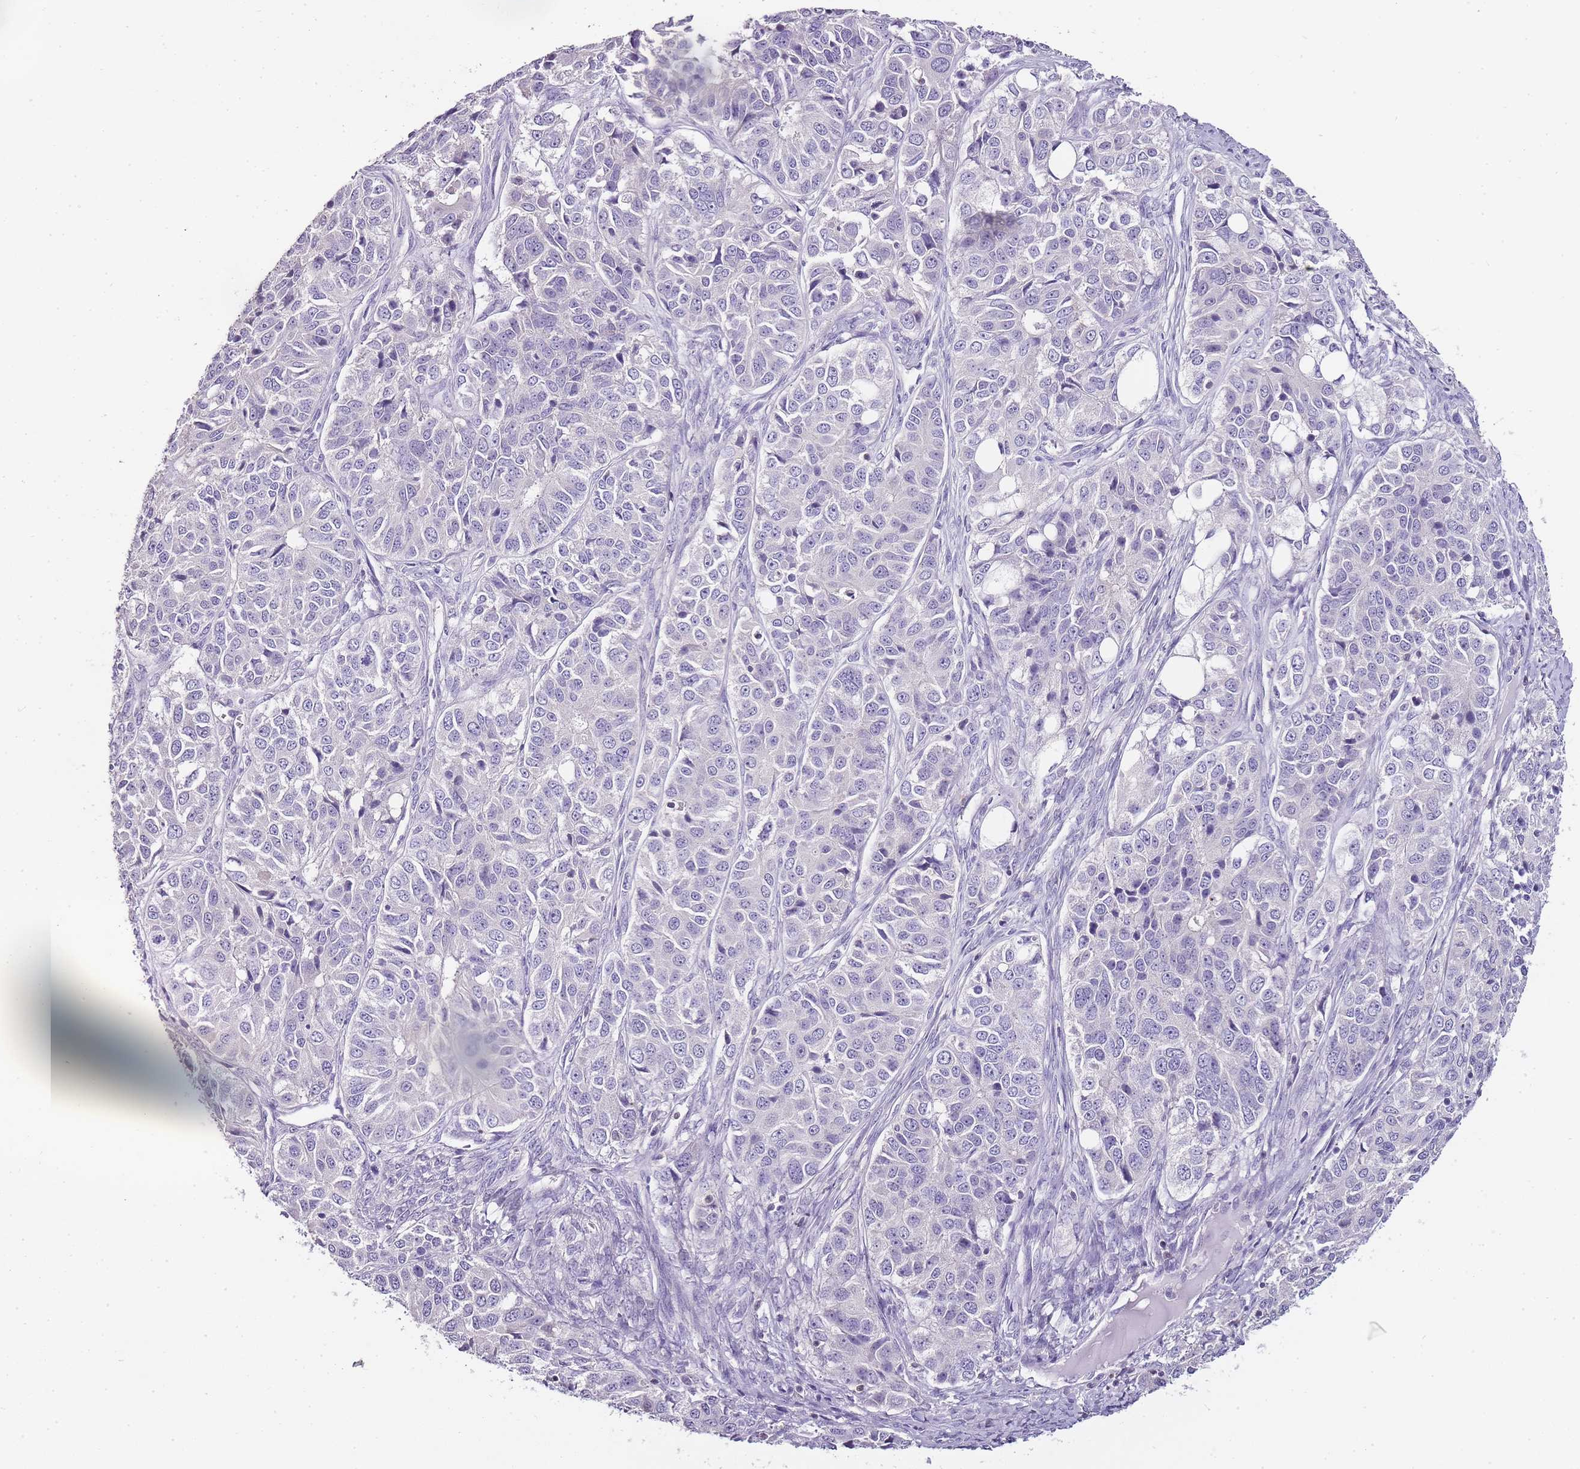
{"staining": {"intensity": "negative", "quantity": "none", "location": "none"}, "tissue": "ovarian cancer", "cell_type": "Tumor cells", "image_type": "cancer", "snomed": [{"axis": "morphology", "description": "Carcinoma, endometroid"}, {"axis": "topography", "description": "Ovary"}], "caption": "This is a micrograph of IHC staining of ovarian cancer, which shows no positivity in tumor cells. Brightfield microscopy of immunohistochemistry (IHC) stained with DAB (3,3'-diaminobenzidine) (brown) and hematoxylin (blue), captured at high magnification.", "gene": "ZBP1", "patient": {"sex": "female", "age": 51}}